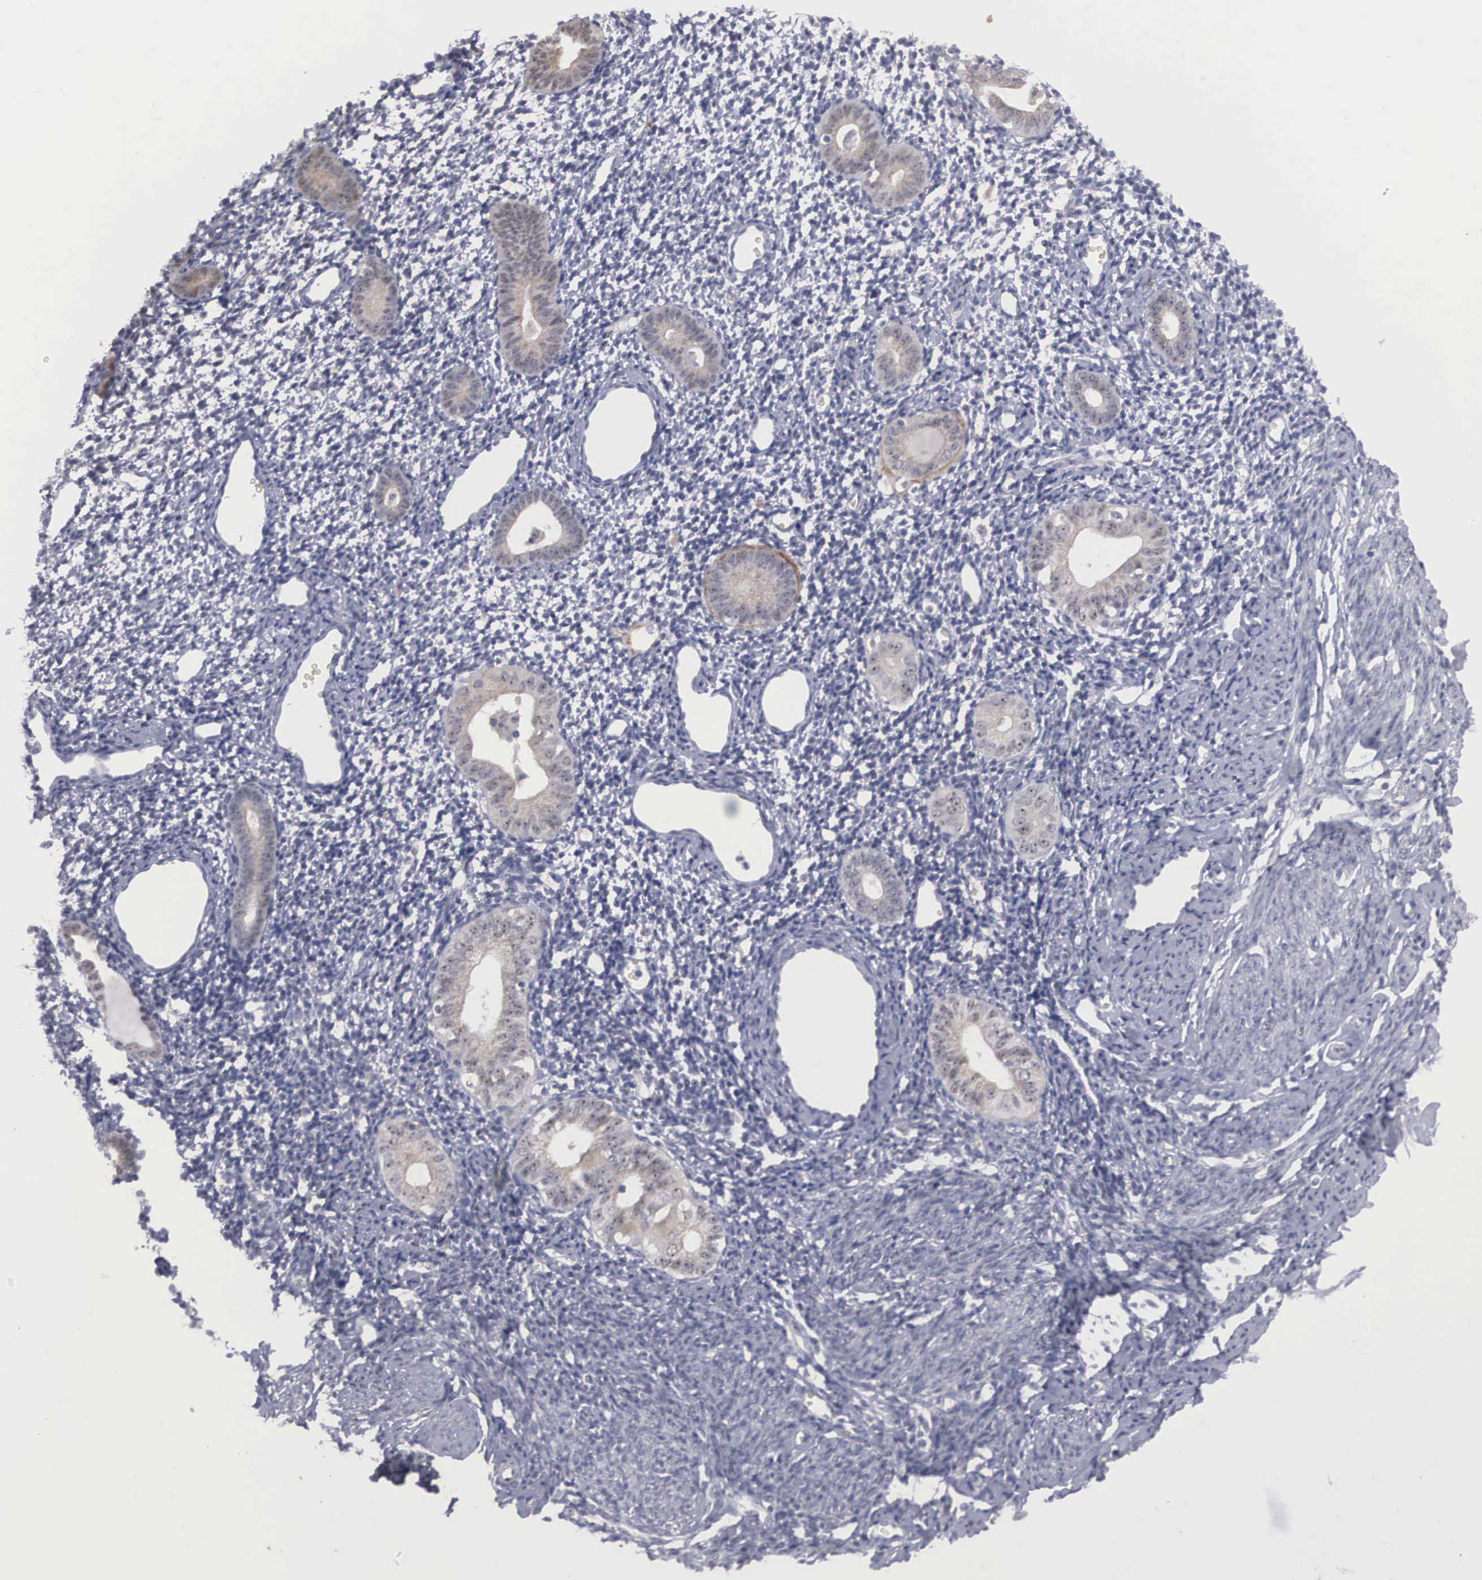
{"staining": {"intensity": "strong", "quantity": "<25%", "location": "cytoplasmic/membranous"}, "tissue": "endometrium", "cell_type": "Cells in endometrial stroma", "image_type": "normal", "snomed": [{"axis": "morphology", "description": "Normal tissue, NOS"}, {"axis": "morphology", "description": "Neoplasm, benign, NOS"}, {"axis": "topography", "description": "Uterus"}], "caption": "Brown immunohistochemical staining in normal human endometrium reveals strong cytoplasmic/membranous positivity in about <25% of cells in endometrial stroma. The protein is shown in brown color, while the nuclei are stained blue.", "gene": "AMN", "patient": {"sex": "female", "age": 55}}